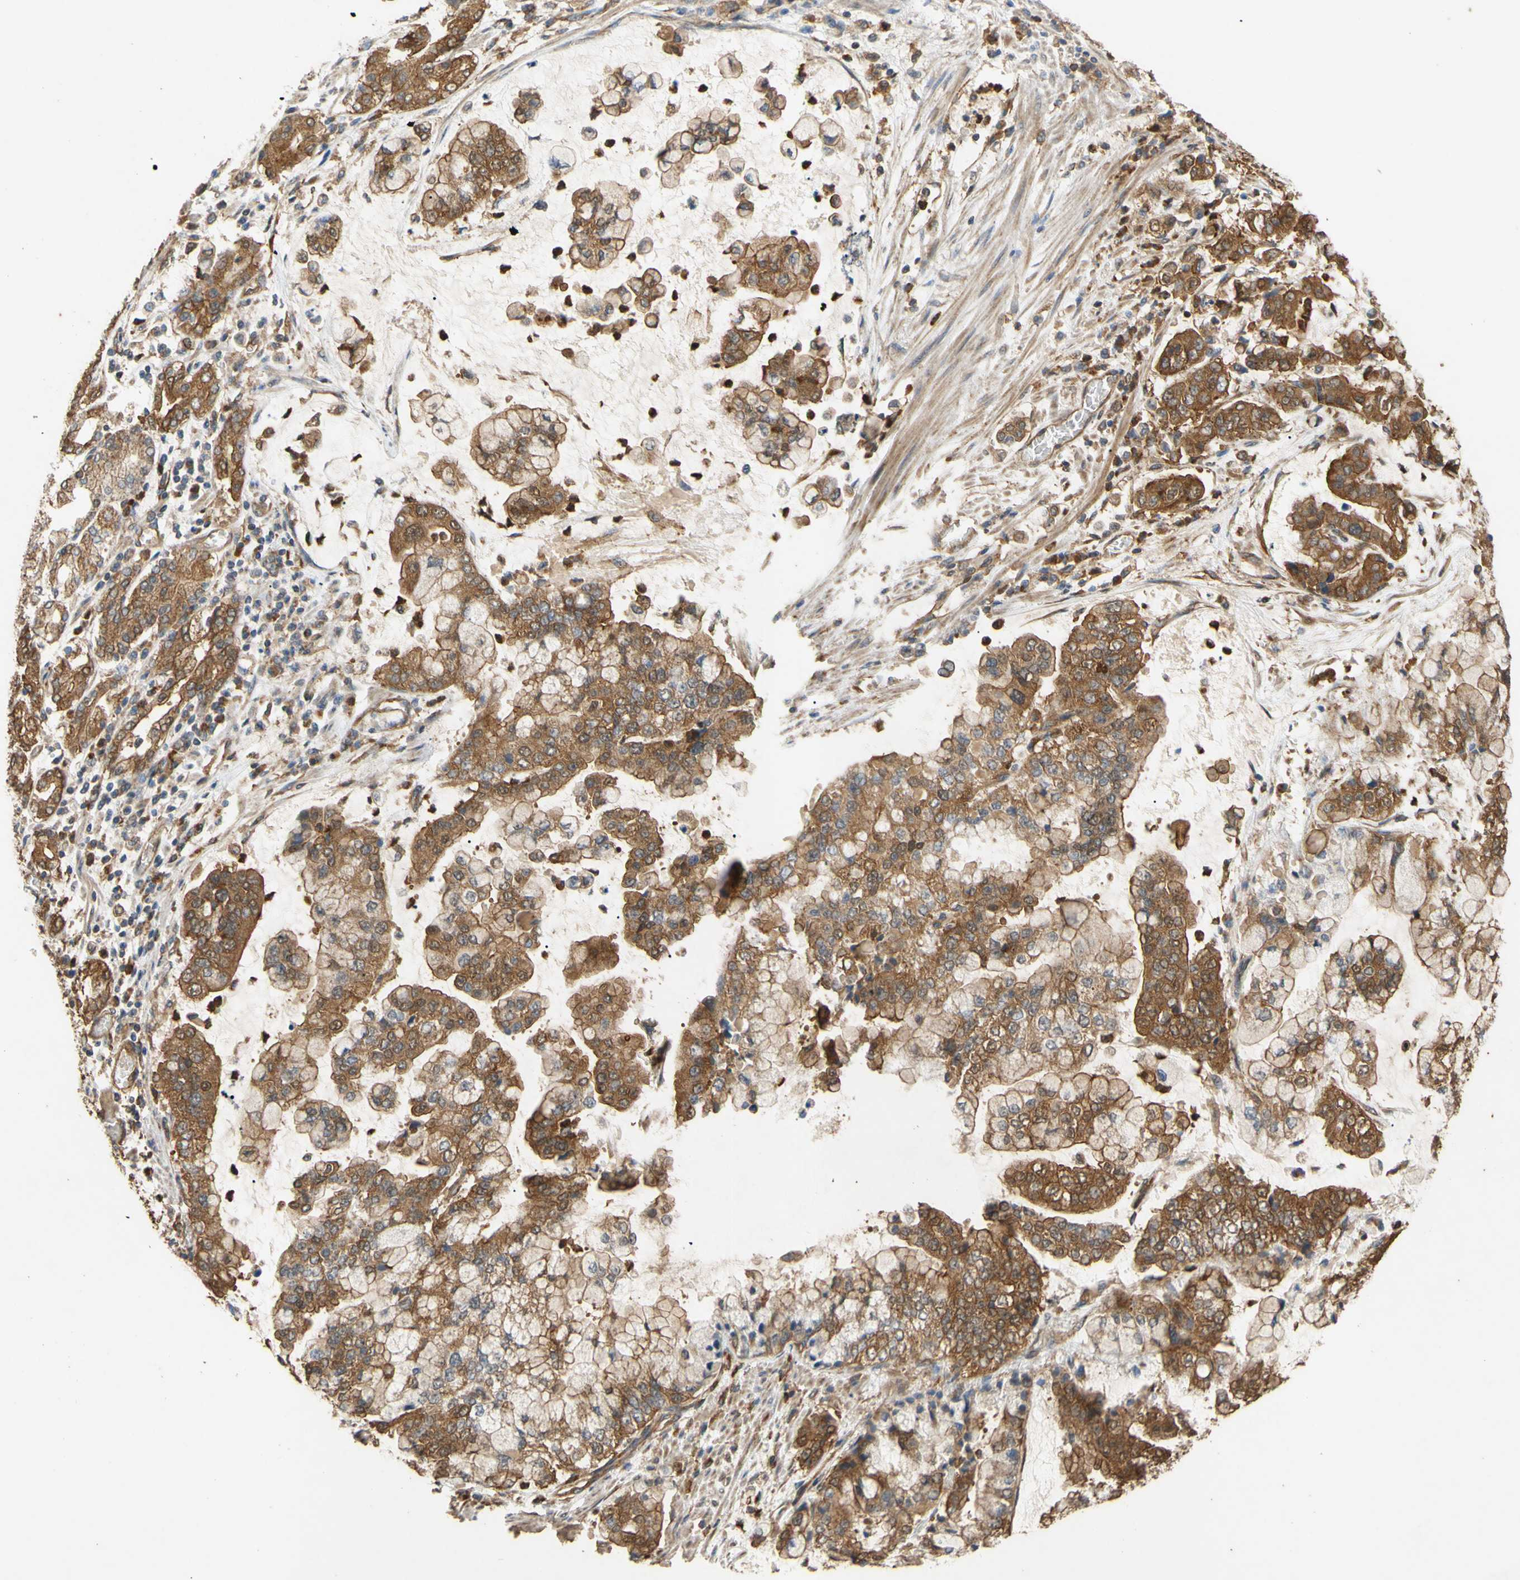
{"staining": {"intensity": "strong", "quantity": ">75%", "location": "cytoplasmic/membranous"}, "tissue": "stomach cancer", "cell_type": "Tumor cells", "image_type": "cancer", "snomed": [{"axis": "morphology", "description": "Normal tissue, NOS"}, {"axis": "morphology", "description": "Adenocarcinoma, NOS"}, {"axis": "topography", "description": "Stomach, upper"}, {"axis": "topography", "description": "Stomach"}], "caption": "An IHC image of neoplastic tissue is shown. Protein staining in brown shows strong cytoplasmic/membranous positivity in adenocarcinoma (stomach) within tumor cells. (brown staining indicates protein expression, while blue staining denotes nuclei).", "gene": "CTTN", "patient": {"sex": "male", "age": 76}}